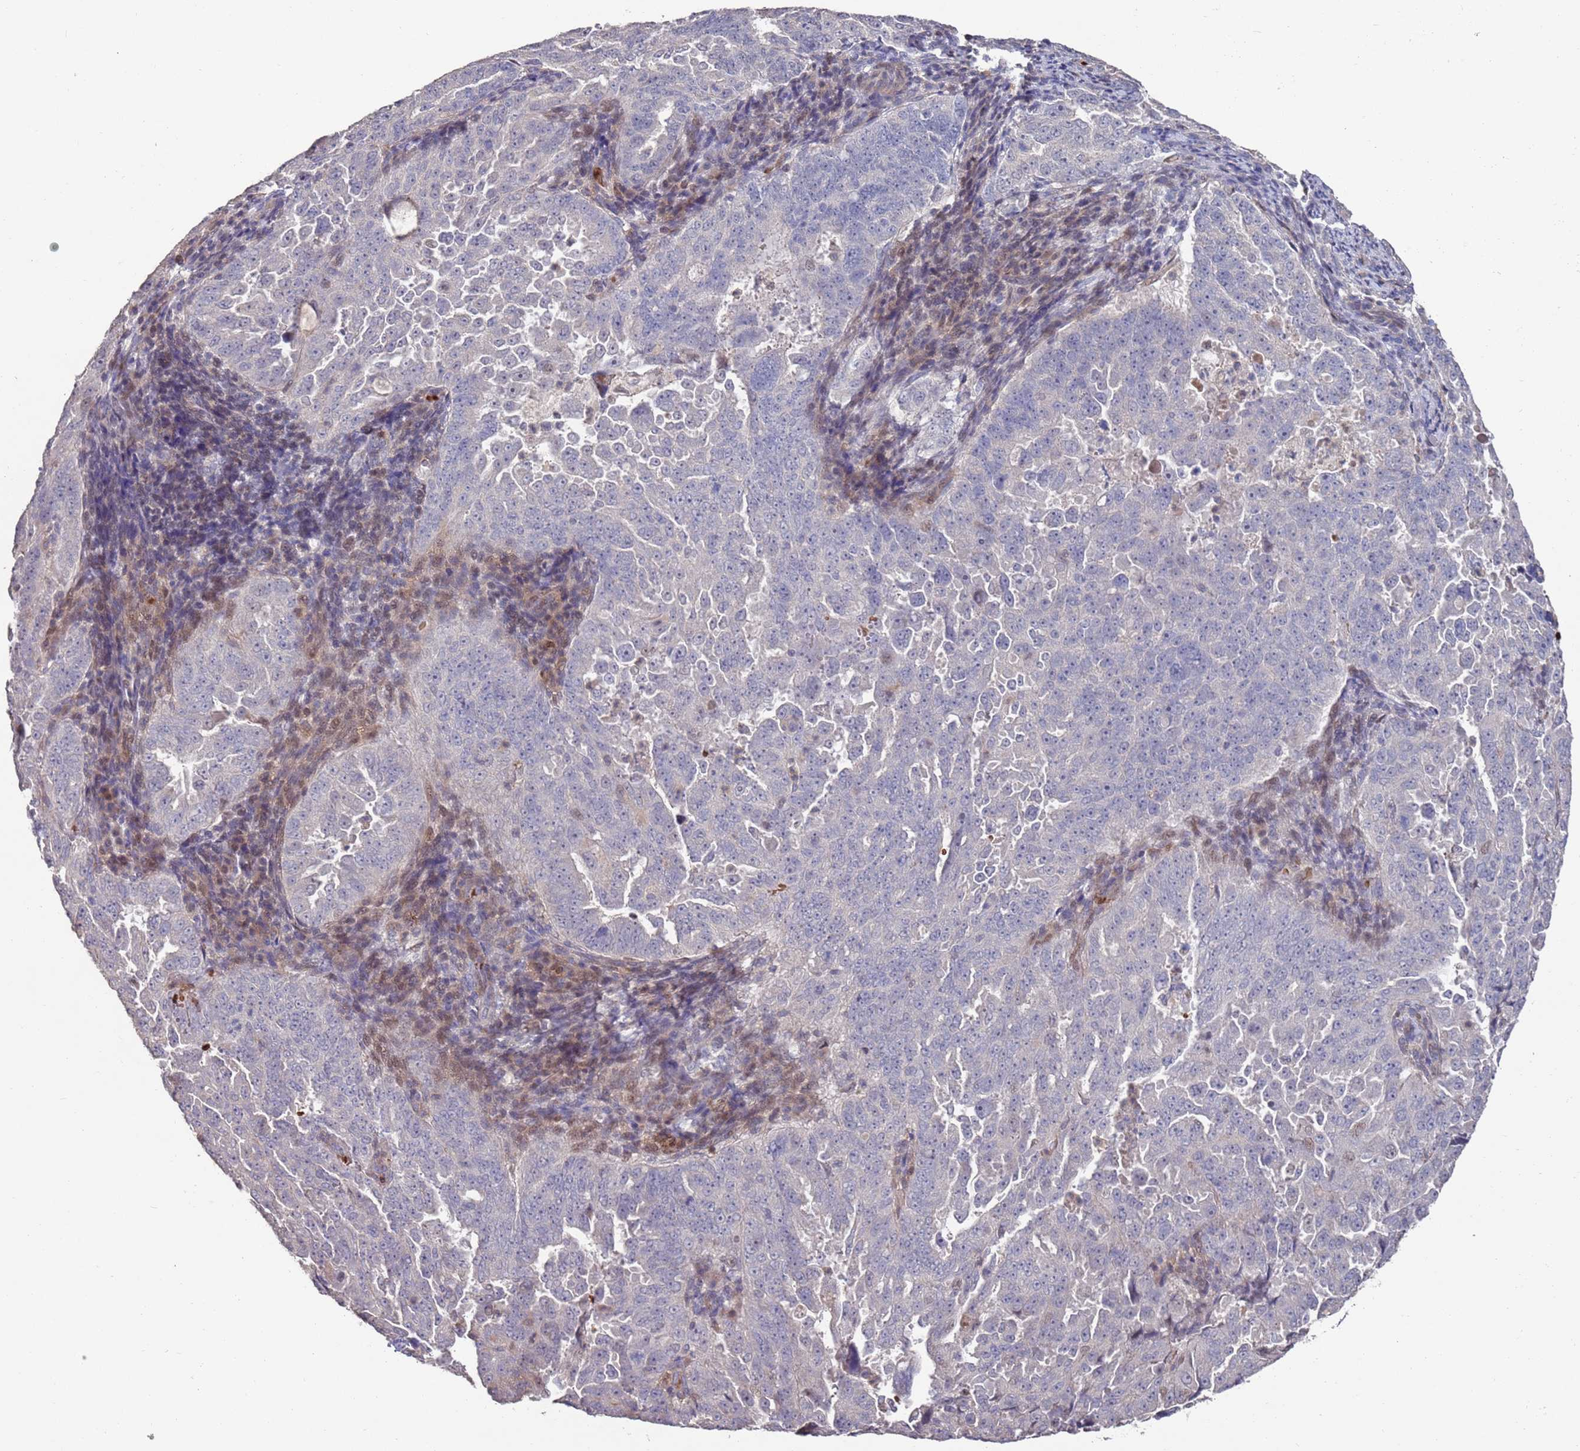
{"staining": {"intensity": "negative", "quantity": "none", "location": "none"}, "tissue": "endometrial cancer", "cell_type": "Tumor cells", "image_type": "cancer", "snomed": [{"axis": "morphology", "description": "Adenocarcinoma, NOS"}, {"axis": "topography", "description": "Endometrium"}], "caption": "Immunohistochemical staining of human adenocarcinoma (endometrial) demonstrates no significant expression in tumor cells.", "gene": "LACC1", "patient": {"sex": "female", "age": 65}}